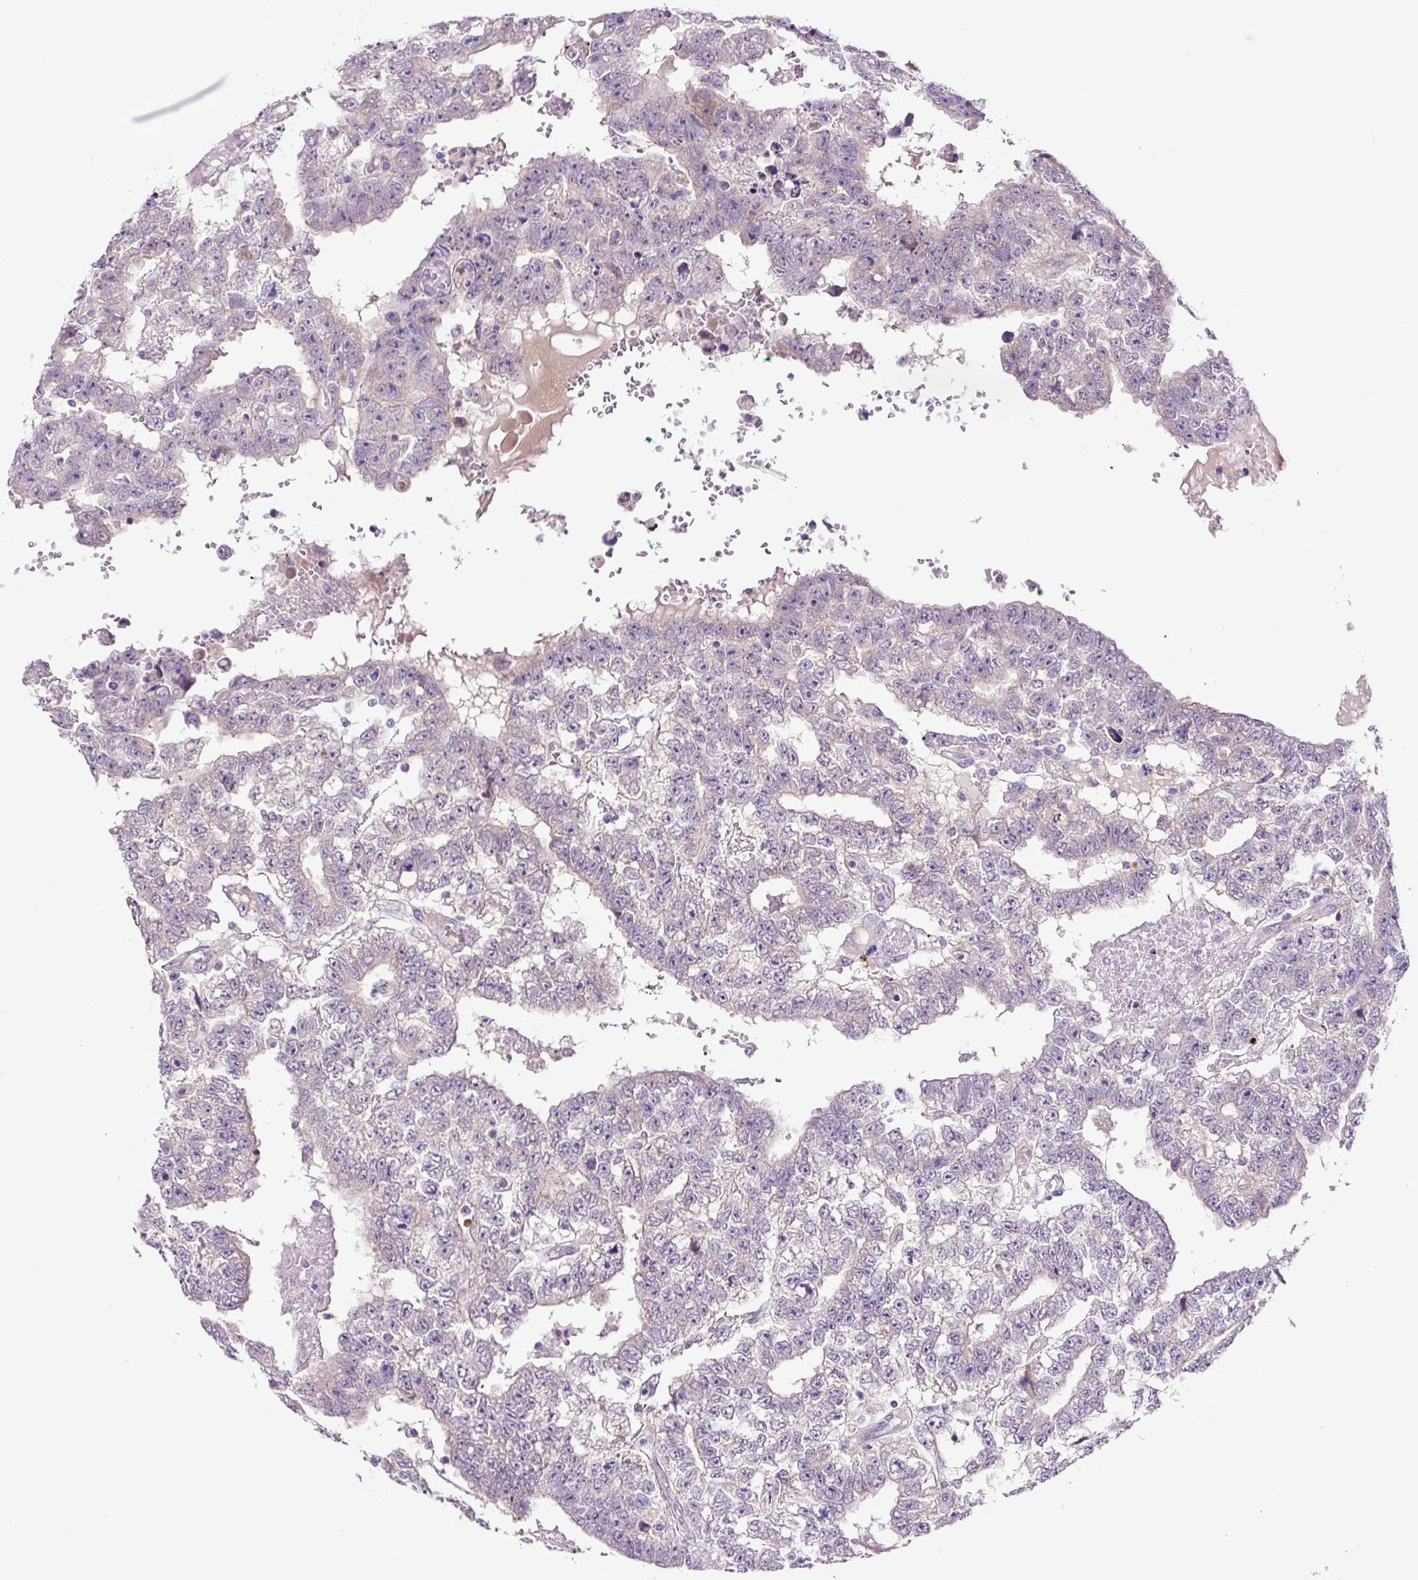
{"staining": {"intensity": "weak", "quantity": "<25%", "location": "cytoplasmic/membranous"}, "tissue": "testis cancer", "cell_type": "Tumor cells", "image_type": "cancer", "snomed": [{"axis": "morphology", "description": "Carcinoma, Embryonal, NOS"}, {"axis": "topography", "description": "Testis"}], "caption": "DAB immunohistochemical staining of human testis cancer demonstrates no significant positivity in tumor cells.", "gene": "OGDHL", "patient": {"sex": "male", "age": 25}}